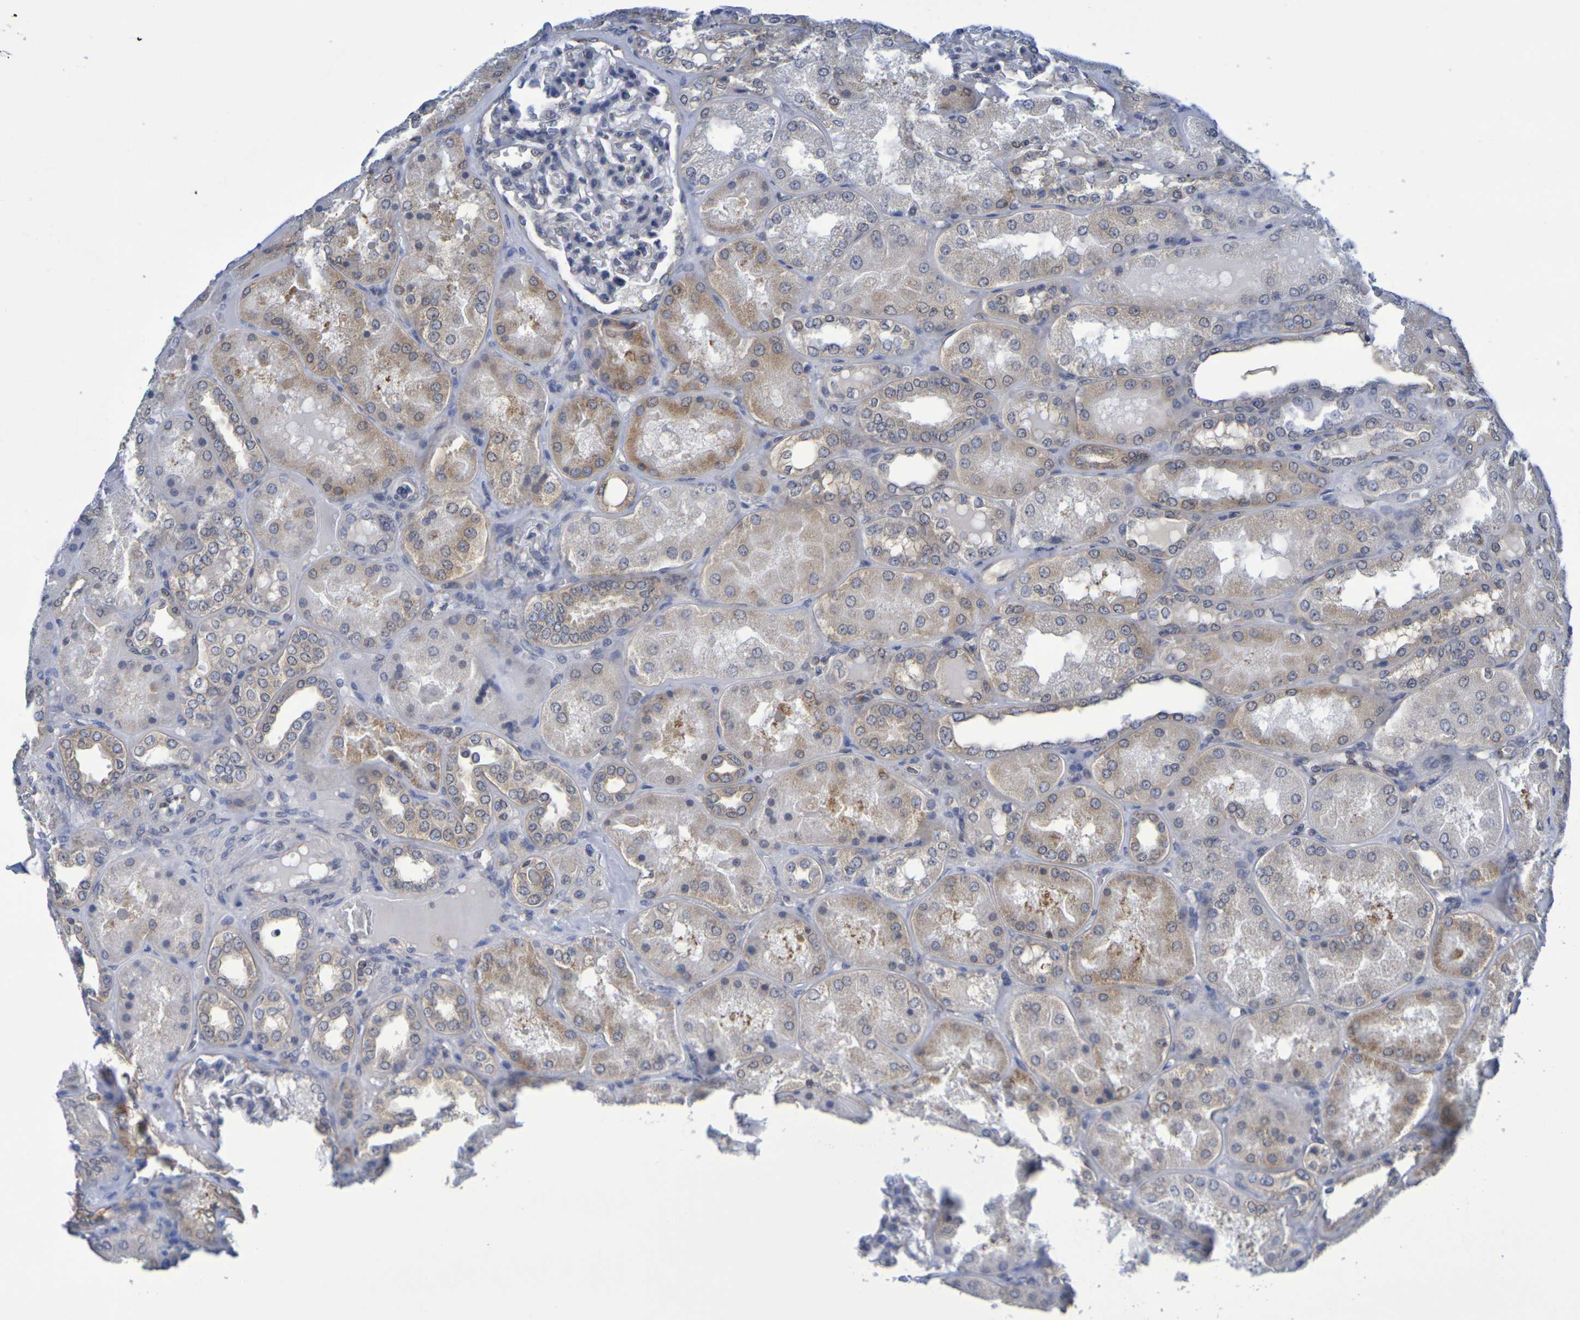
{"staining": {"intensity": "moderate", "quantity": "<25%", "location": "cytoplasmic/membranous"}, "tissue": "kidney", "cell_type": "Cells in glomeruli", "image_type": "normal", "snomed": [{"axis": "morphology", "description": "Normal tissue, NOS"}, {"axis": "topography", "description": "Kidney"}], "caption": "Immunohistochemical staining of benign kidney shows moderate cytoplasmic/membranous protein positivity in approximately <25% of cells in glomeruli.", "gene": "CHRNB1", "patient": {"sex": "female", "age": 56}}